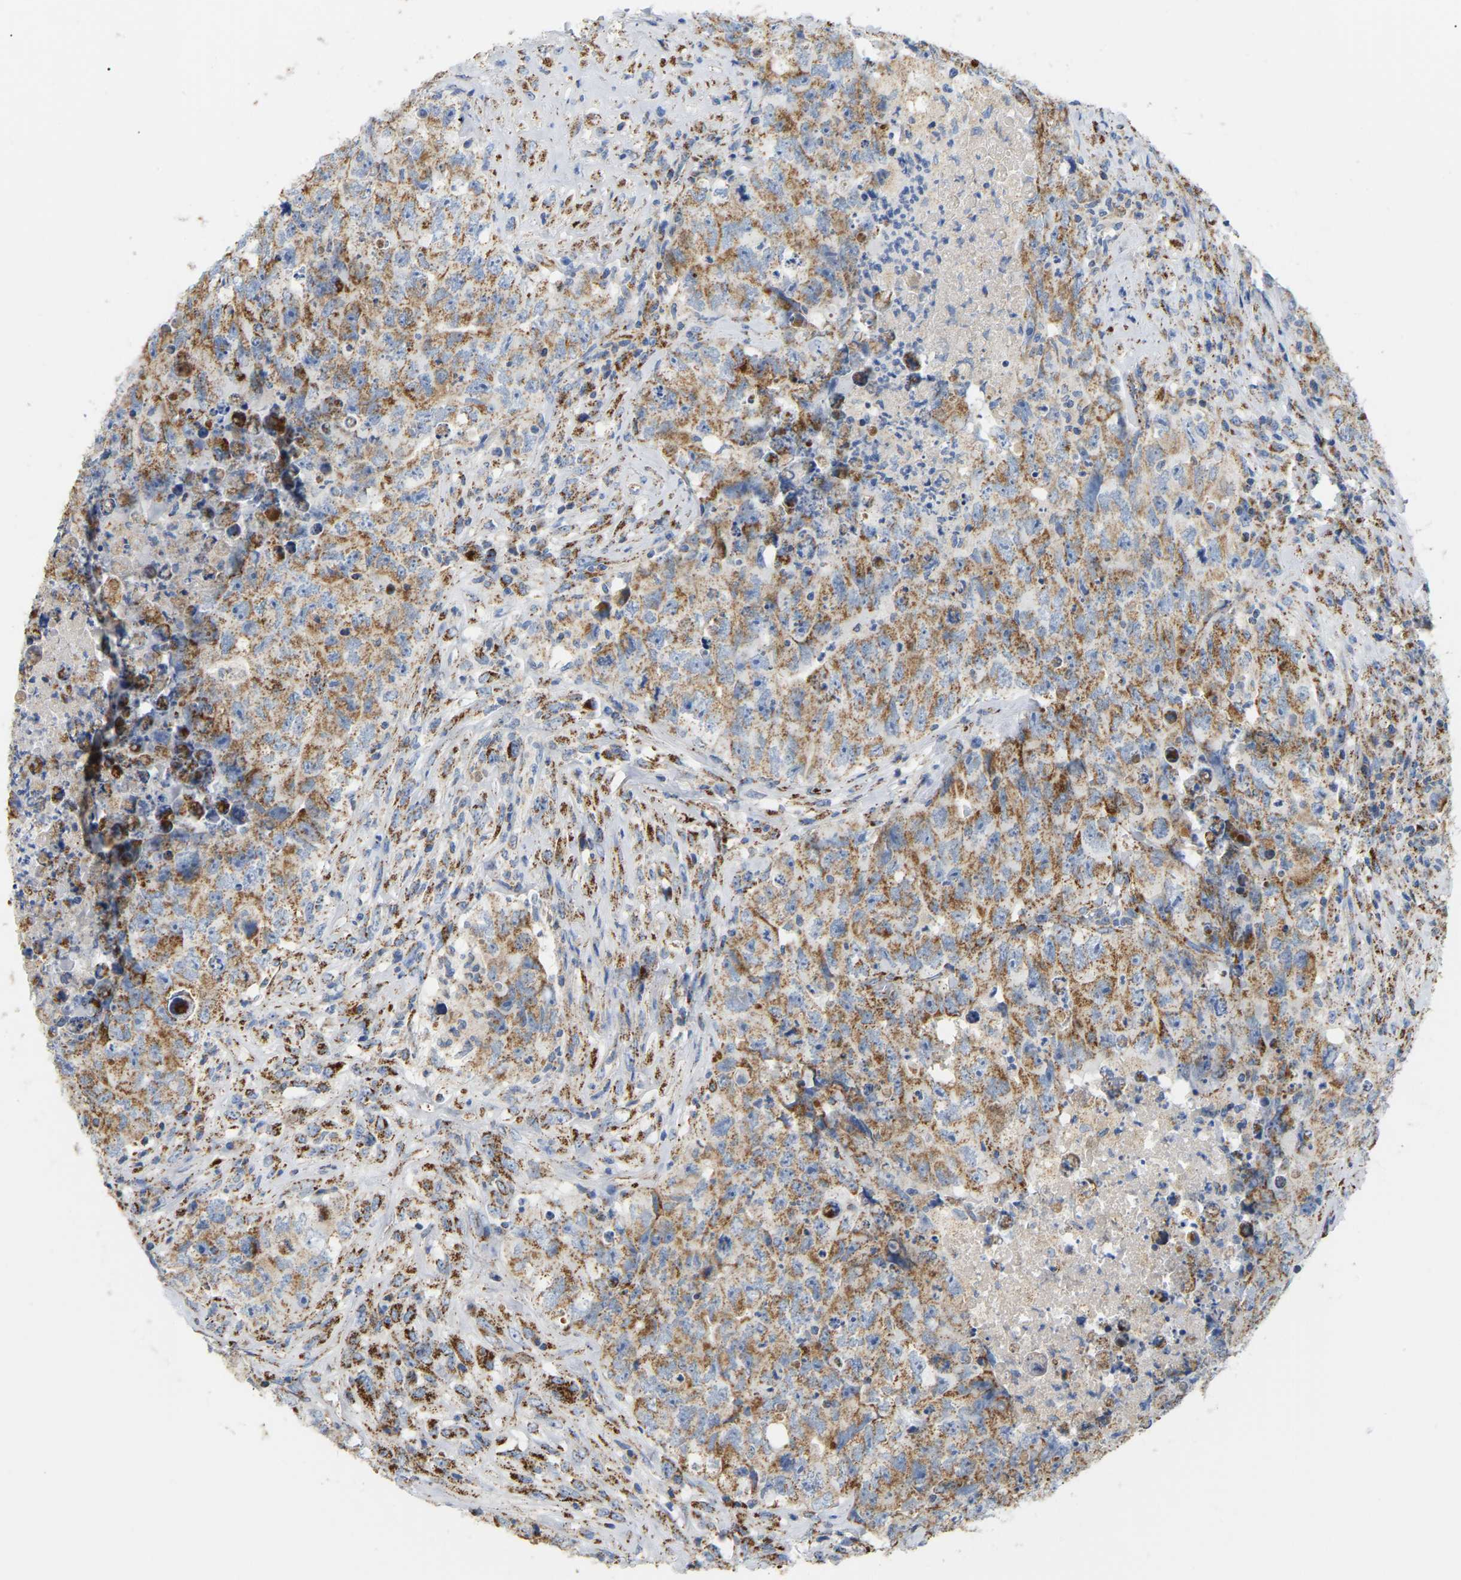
{"staining": {"intensity": "moderate", "quantity": ">75%", "location": "cytoplasmic/membranous"}, "tissue": "testis cancer", "cell_type": "Tumor cells", "image_type": "cancer", "snomed": [{"axis": "morphology", "description": "Carcinoma, Embryonal, NOS"}, {"axis": "topography", "description": "Testis"}], "caption": "There is medium levels of moderate cytoplasmic/membranous positivity in tumor cells of testis embryonal carcinoma, as demonstrated by immunohistochemical staining (brown color).", "gene": "HIBADH", "patient": {"sex": "male", "age": 32}}